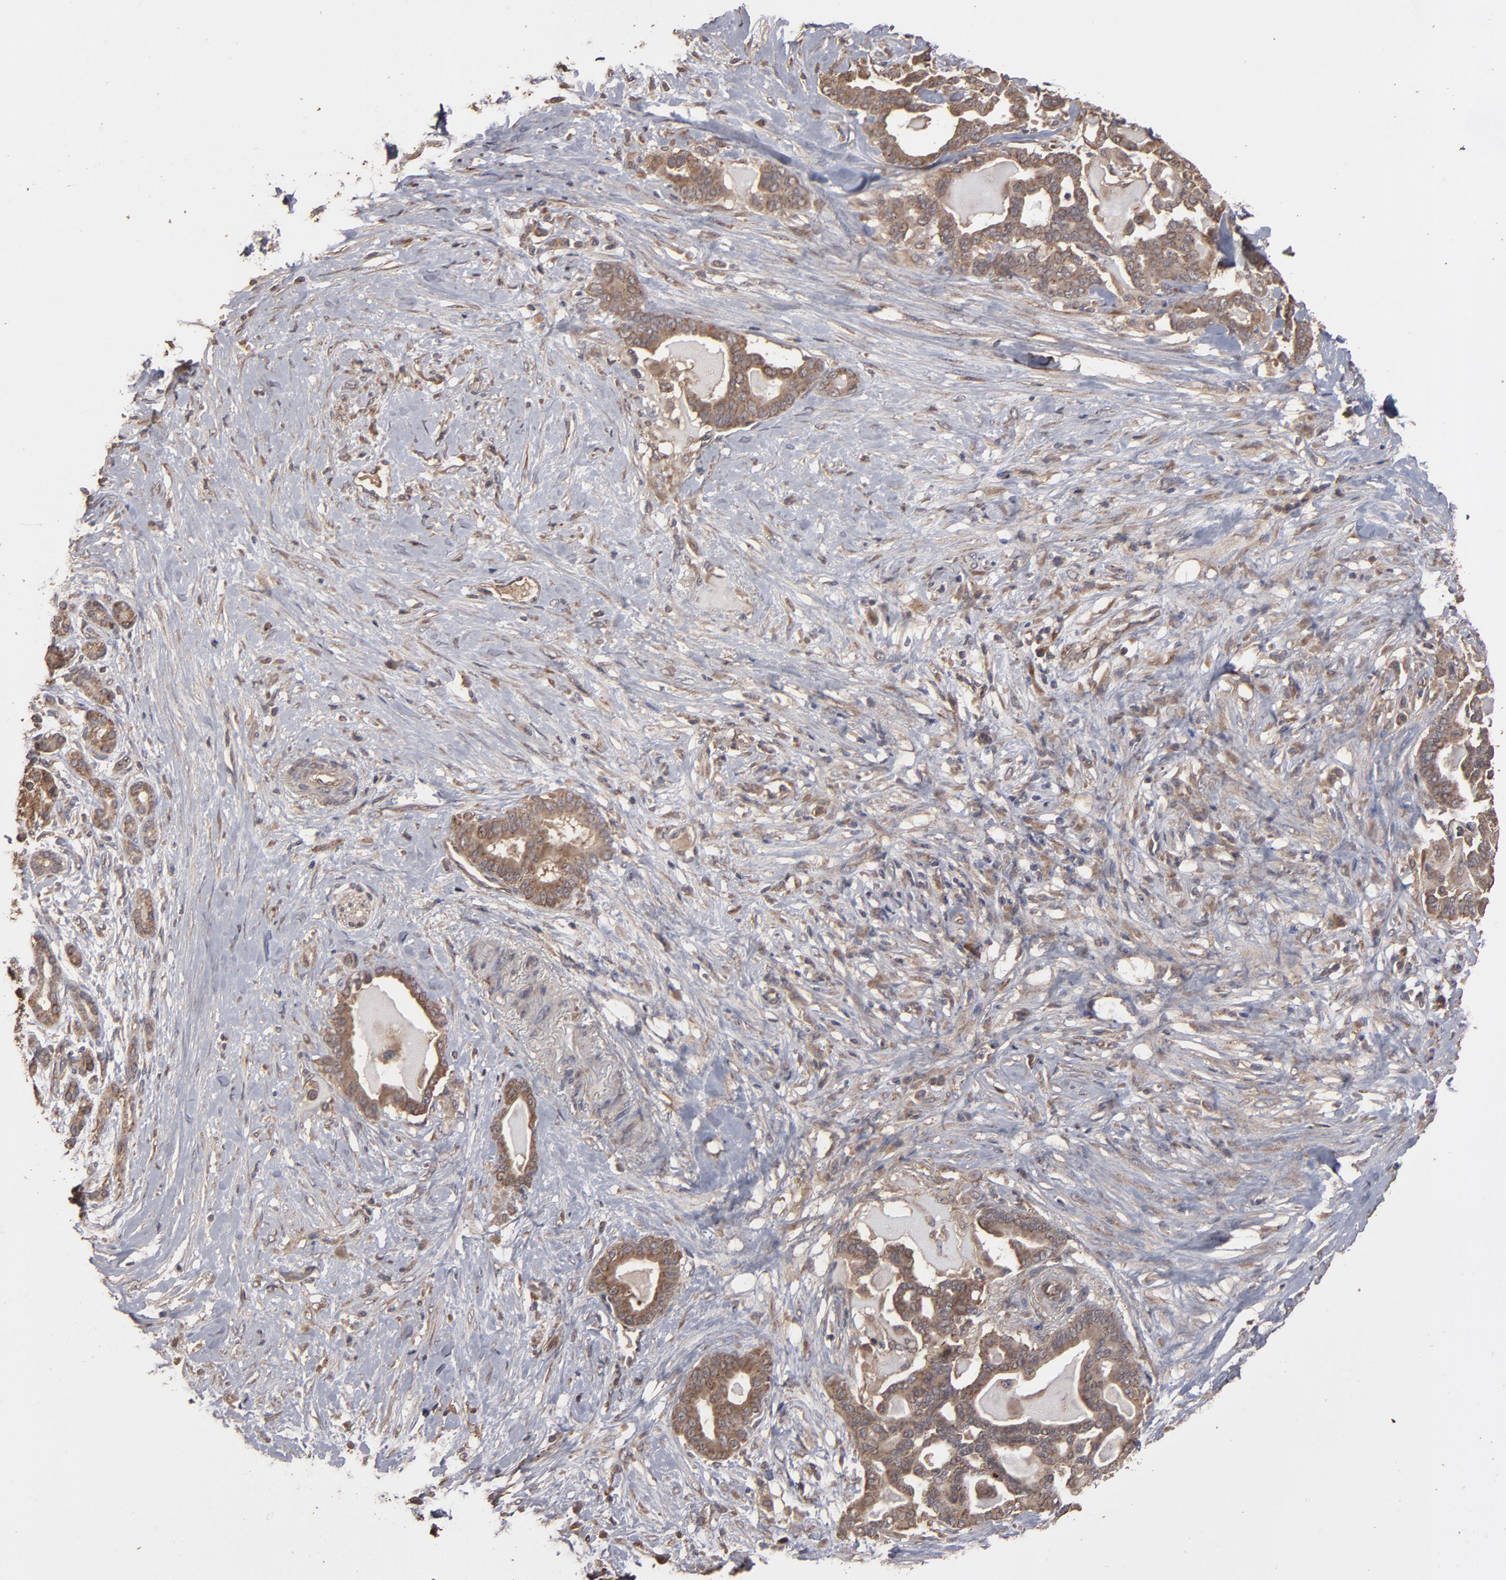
{"staining": {"intensity": "moderate", "quantity": ">75%", "location": "cytoplasmic/membranous"}, "tissue": "pancreatic cancer", "cell_type": "Tumor cells", "image_type": "cancer", "snomed": [{"axis": "morphology", "description": "Adenocarcinoma, NOS"}, {"axis": "topography", "description": "Pancreas"}], "caption": "Approximately >75% of tumor cells in pancreatic cancer (adenocarcinoma) display moderate cytoplasmic/membranous protein expression as visualized by brown immunohistochemical staining.", "gene": "MMP2", "patient": {"sex": "male", "age": 63}}